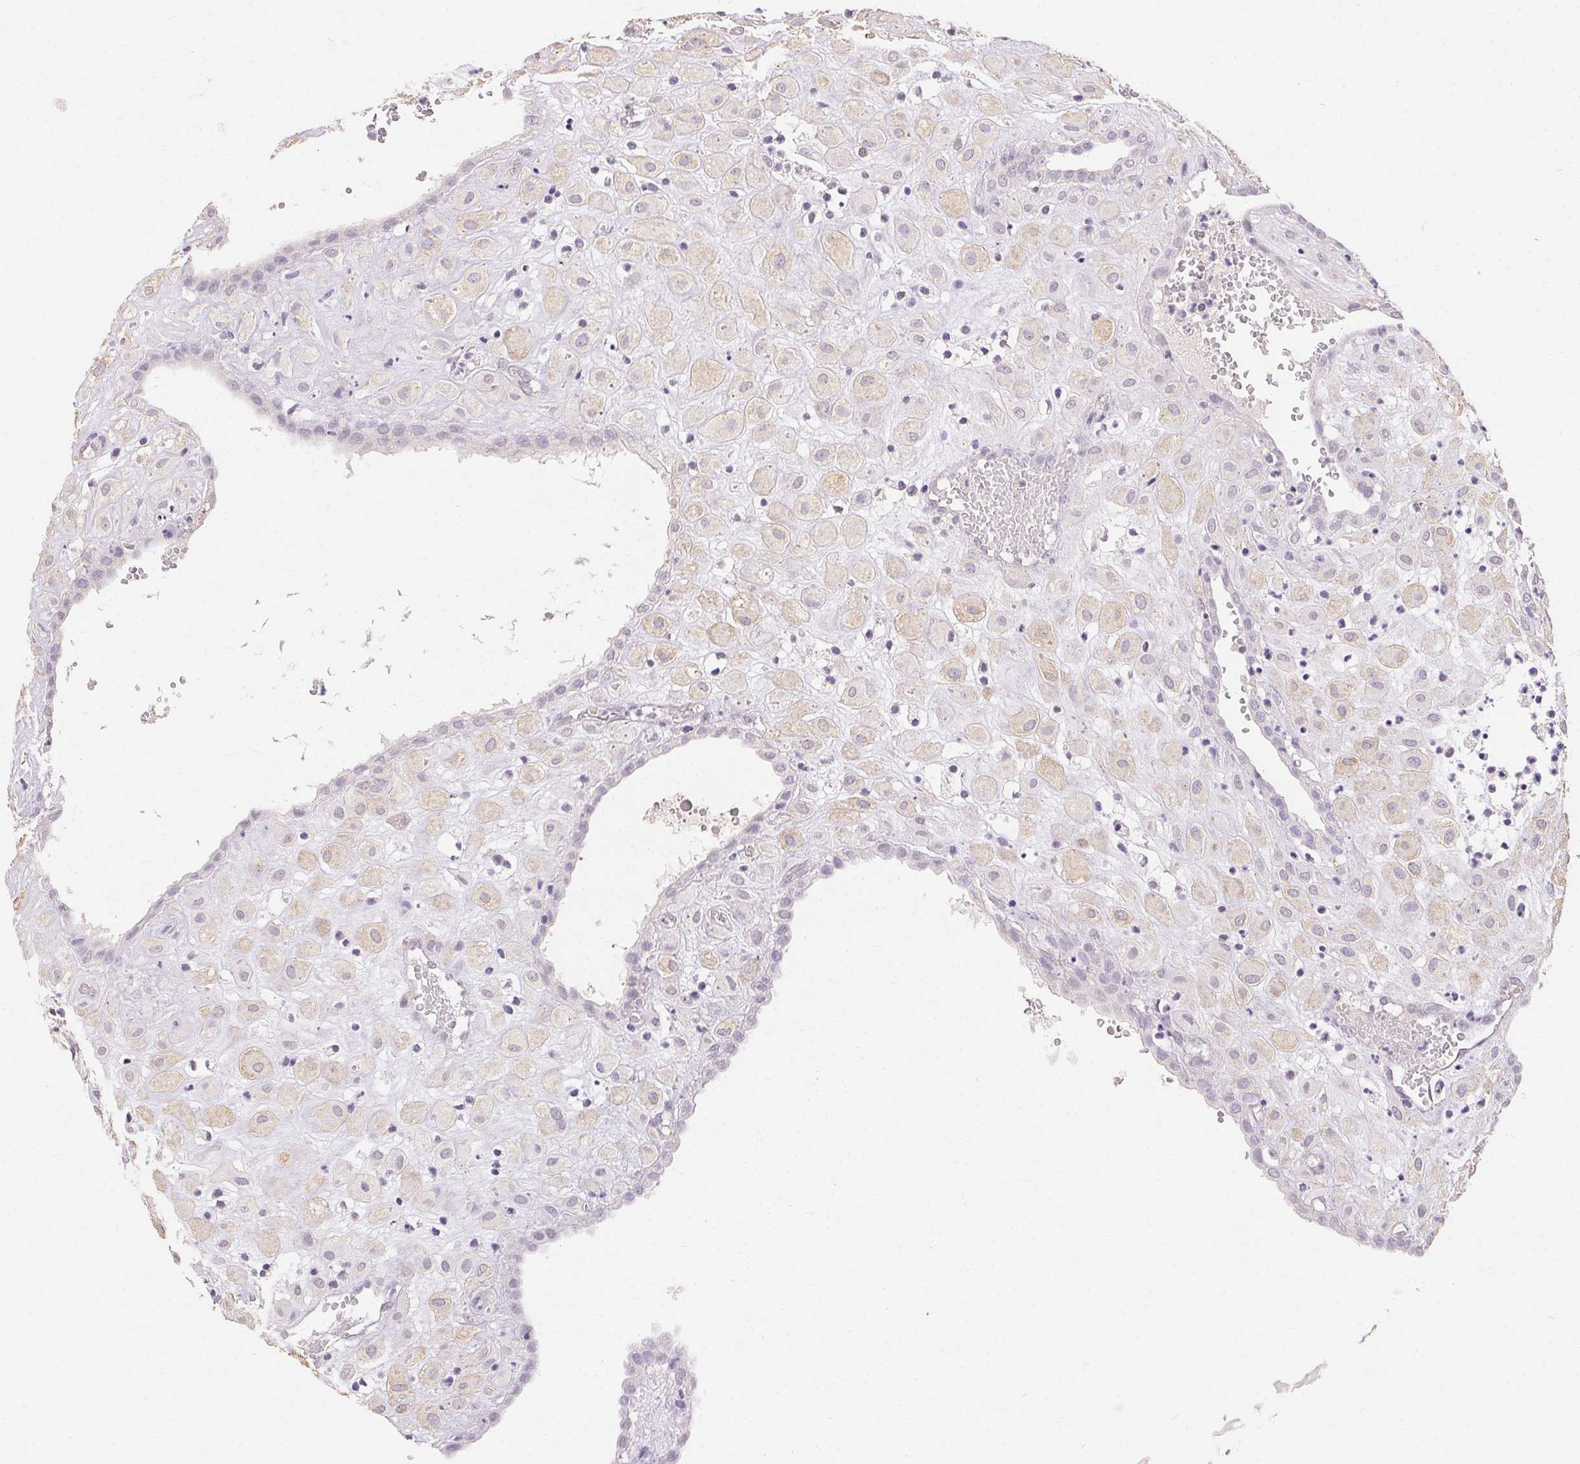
{"staining": {"intensity": "weak", "quantity": "<25%", "location": "cytoplasmic/membranous"}, "tissue": "placenta", "cell_type": "Decidual cells", "image_type": "normal", "snomed": [{"axis": "morphology", "description": "Normal tissue, NOS"}, {"axis": "topography", "description": "Placenta"}], "caption": "IHC micrograph of unremarkable placenta stained for a protein (brown), which shows no staining in decidual cells.", "gene": "MAP7D2", "patient": {"sex": "female", "age": 24}}